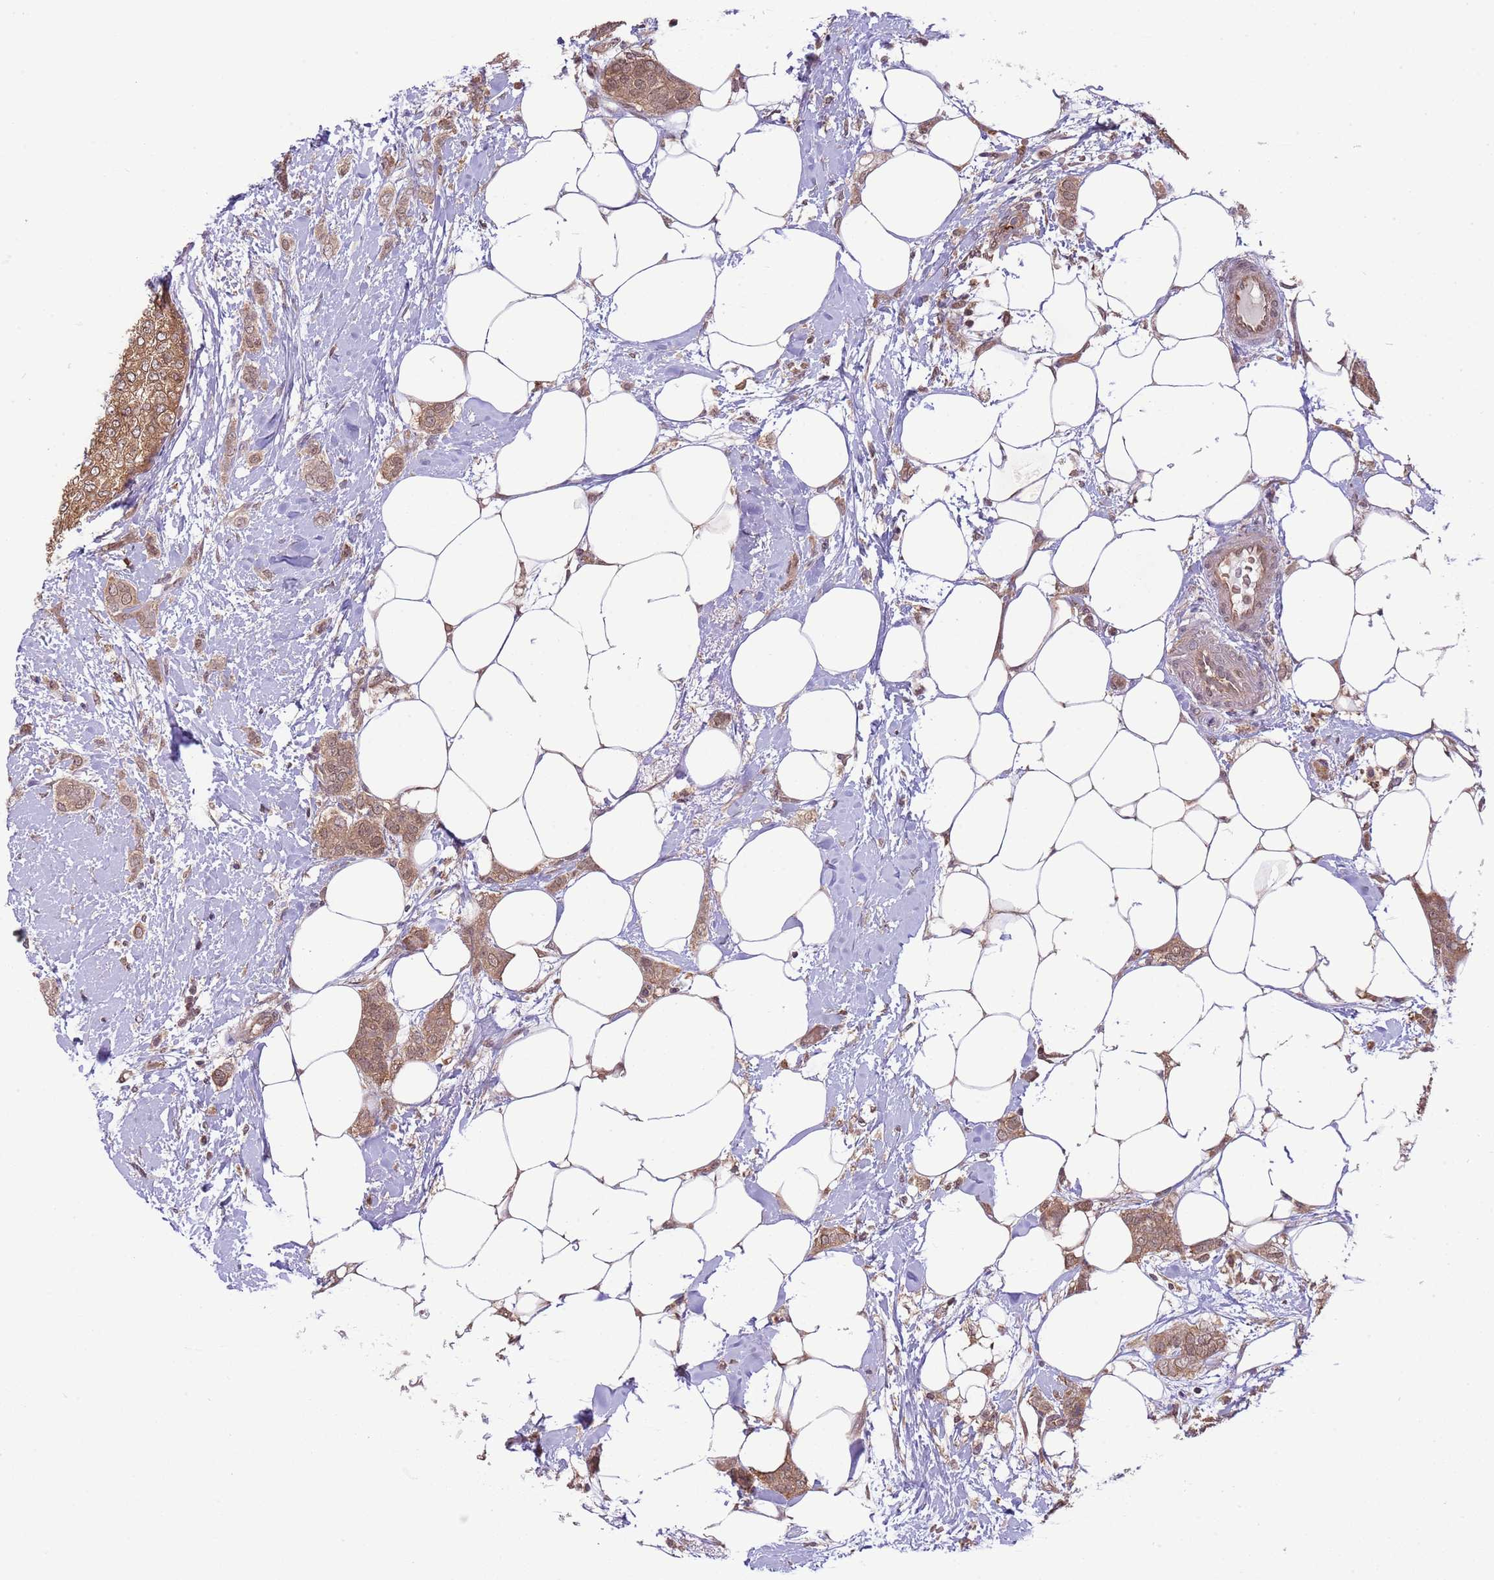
{"staining": {"intensity": "moderate", "quantity": ">75%", "location": "cytoplasmic/membranous,nuclear"}, "tissue": "breast cancer", "cell_type": "Tumor cells", "image_type": "cancer", "snomed": [{"axis": "morphology", "description": "Duct carcinoma"}, {"axis": "topography", "description": "Breast"}], "caption": "The histopathology image shows a brown stain indicating the presence of a protein in the cytoplasmic/membranous and nuclear of tumor cells in infiltrating ductal carcinoma (breast). (DAB (3,3'-diaminobenzidine) IHC, brown staining for protein, blue staining for nuclei).", "gene": "AMIGO1", "patient": {"sex": "female", "age": 72}}